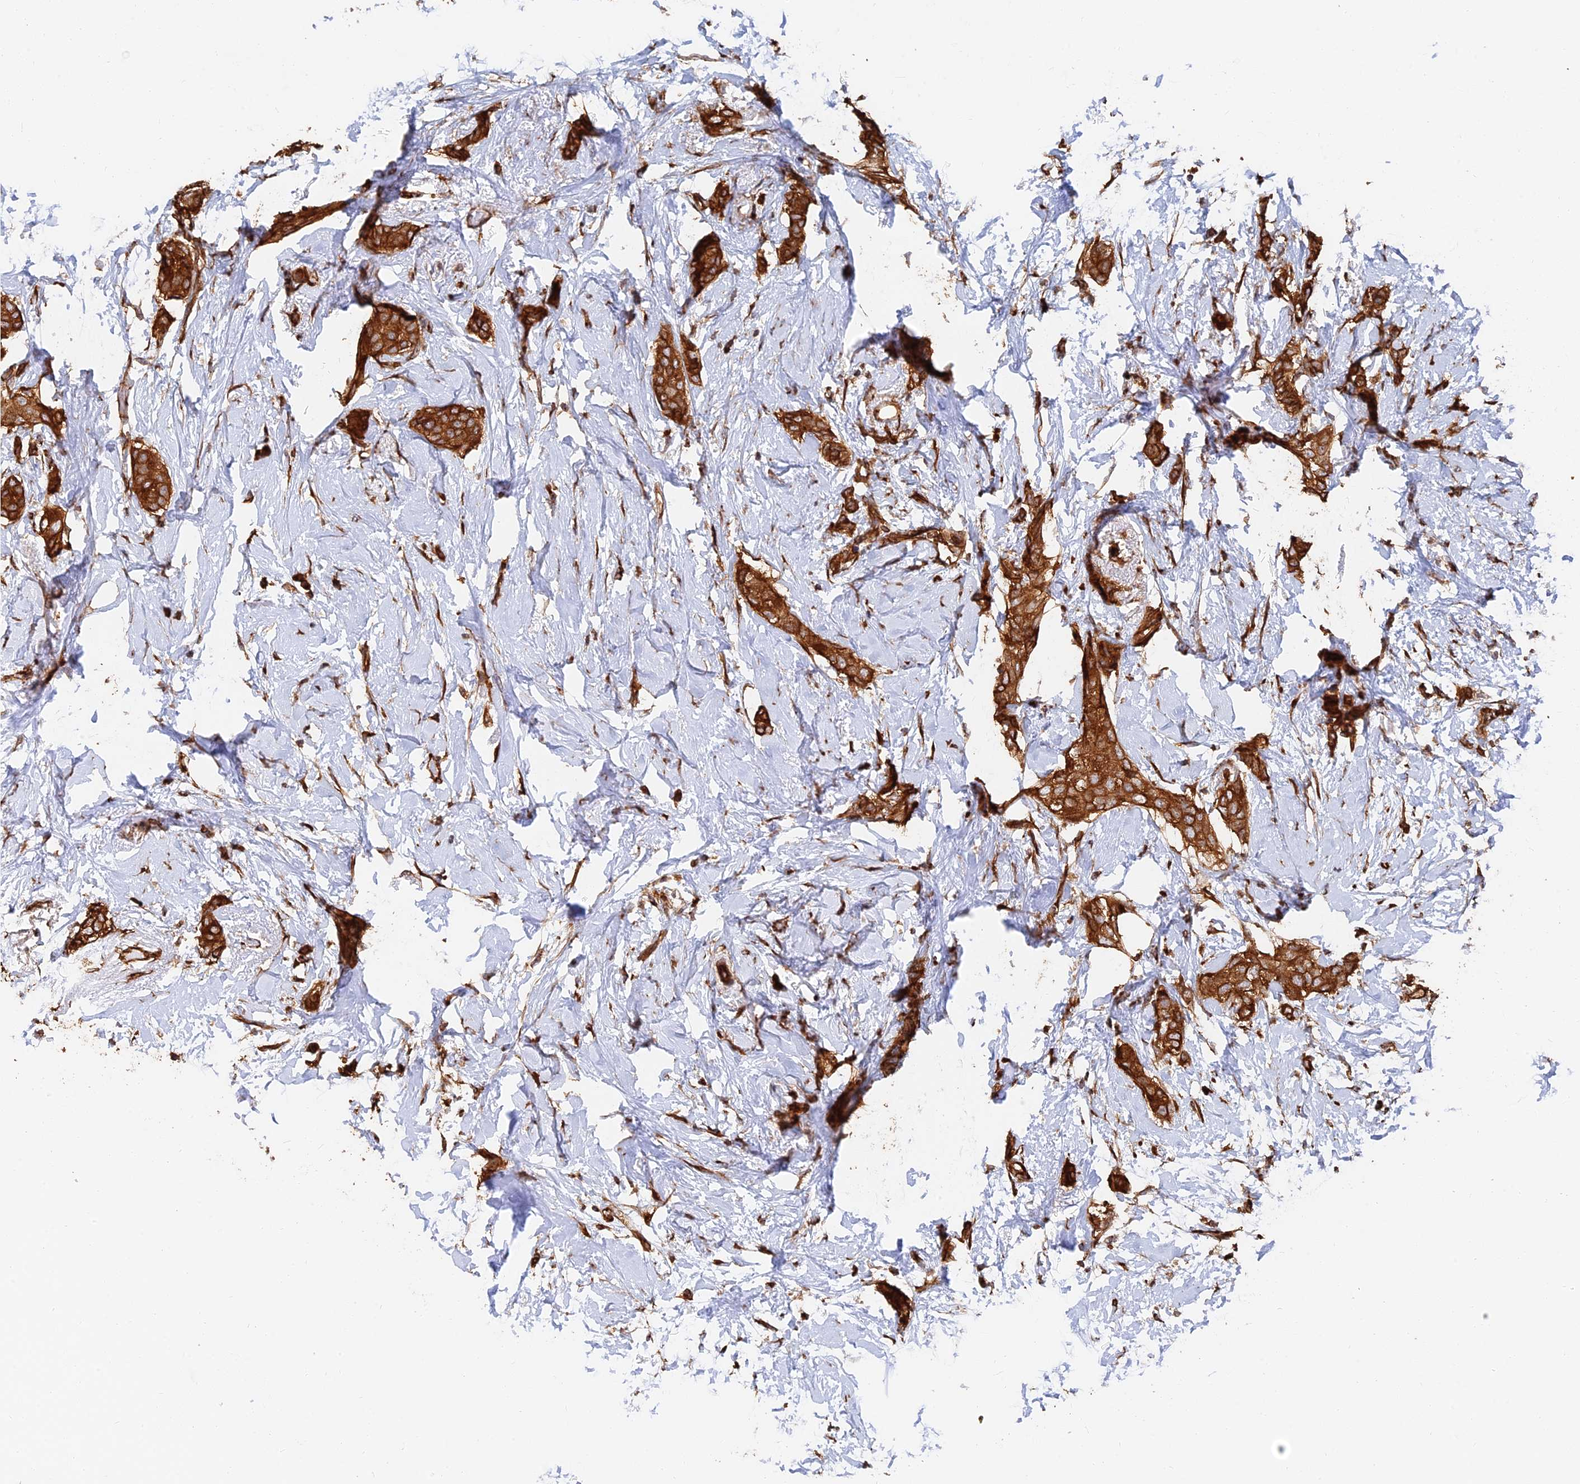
{"staining": {"intensity": "strong", "quantity": ">75%", "location": "cytoplasmic/membranous"}, "tissue": "breast cancer", "cell_type": "Tumor cells", "image_type": "cancer", "snomed": [{"axis": "morphology", "description": "Duct carcinoma"}, {"axis": "topography", "description": "Breast"}], "caption": "Protein expression analysis of breast cancer exhibits strong cytoplasmic/membranous positivity in approximately >75% of tumor cells.", "gene": "WBP11", "patient": {"sex": "female", "age": 72}}